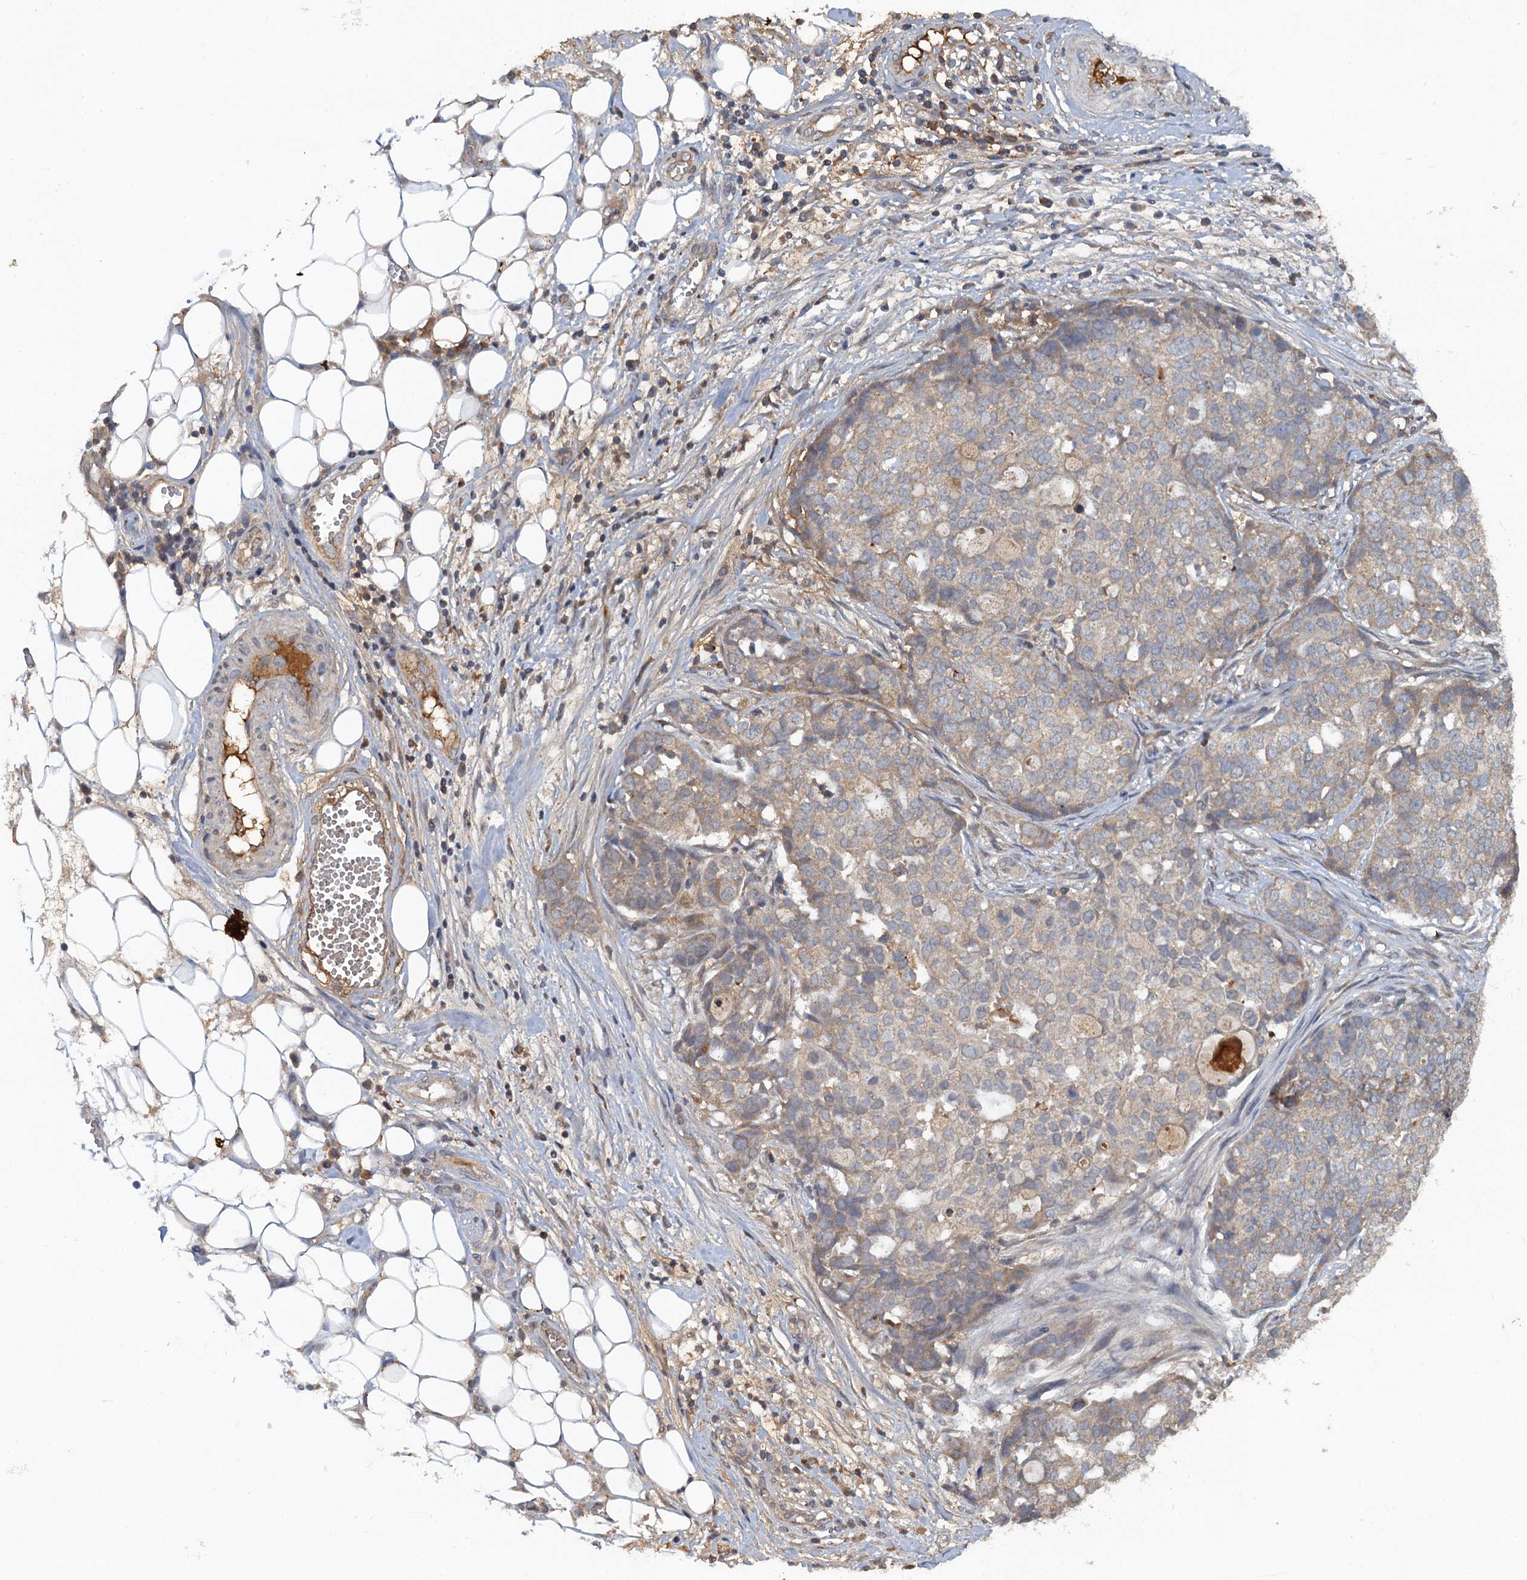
{"staining": {"intensity": "negative", "quantity": "none", "location": "none"}, "tissue": "ovarian cancer", "cell_type": "Tumor cells", "image_type": "cancer", "snomed": [{"axis": "morphology", "description": "Cystadenocarcinoma, serous, NOS"}, {"axis": "topography", "description": "Soft tissue"}, {"axis": "topography", "description": "Ovary"}], "caption": "There is no significant expression in tumor cells of ovarian cancer (serous cystadenocarcinoma).", "gene": "HAPLN3", "patient": {"sex": "female", "age": 57}}